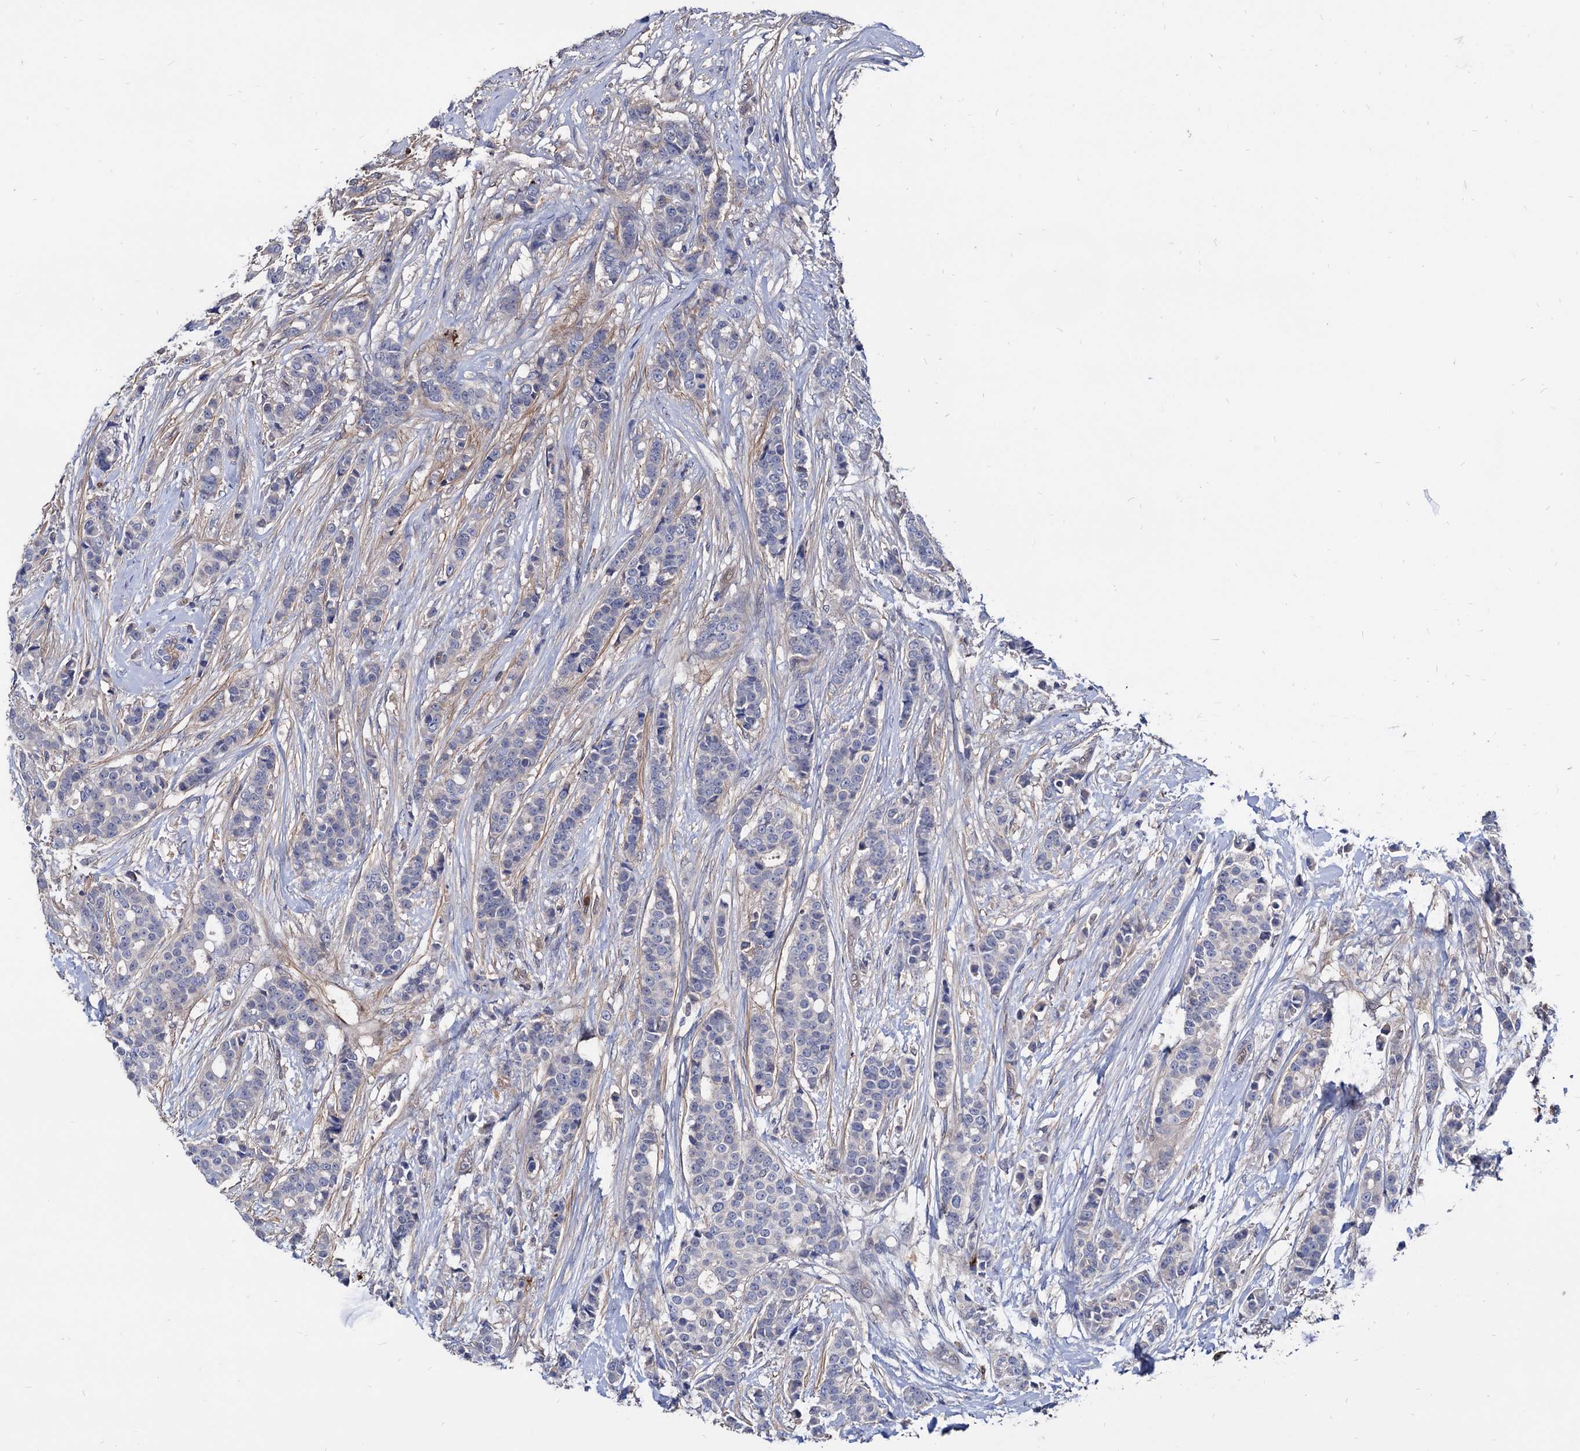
{"staining": {"intensity": "negative", "quantity": "none", "location": "none"}, "tissue": "breast cancer", "cell_type": "Tumor cells", "image_type": "cancer", "snomed": [{"axis": "morphology", "description": "Lobular carcinoma"}, {"axis": "topography", "description": "Breast"}], "caption": "A histopathology image of human breast cancer (lobular carcinoma) is negative for staining in tumor cells.", "gene": "CPPED1", "patient": {"sex": "female", "age": 51}}